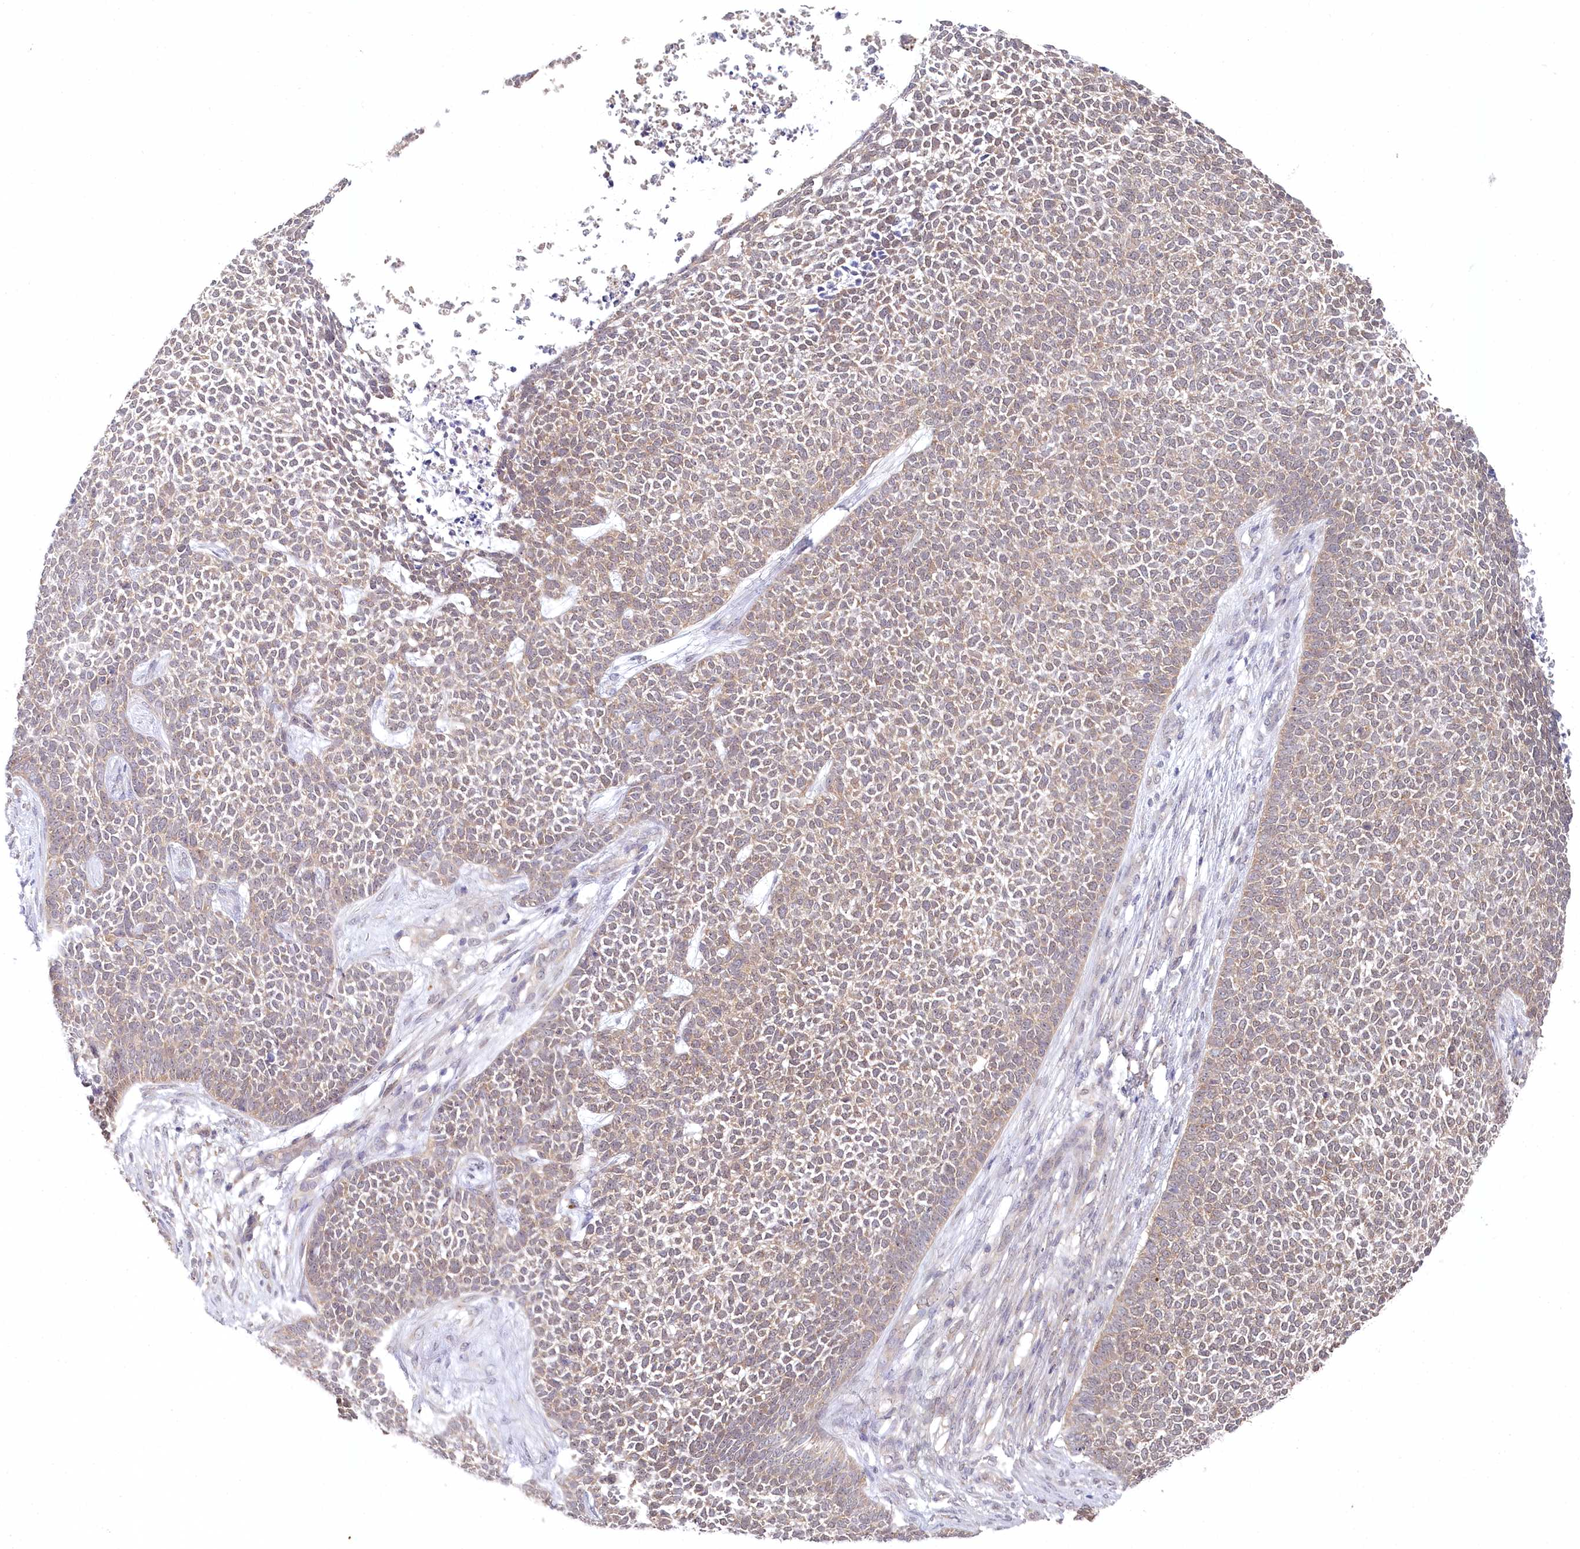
{"staining": {"intensity": "weak", "quantity": "<25%", "location": "cytoplasmic/membranous"}, "tissue": "skin cancer", "cell_type": "Tumor cells", "image_type": "cancer", "snomed": [{"axis": "morphology", "description": "Basal cell carcinoma"}, {"axis": "topography", "description": "Skin"}], "caption": "Immunohistochemistry (IHC) image of neoplastic tissue: basal cell carcinoma (skin) stained with DAB (3,3'-diaminobenzidine) shows no significant protein expression in tumor cells.", "gene": "AAMDC", "patient": {"sex": "female", "age": 84}}